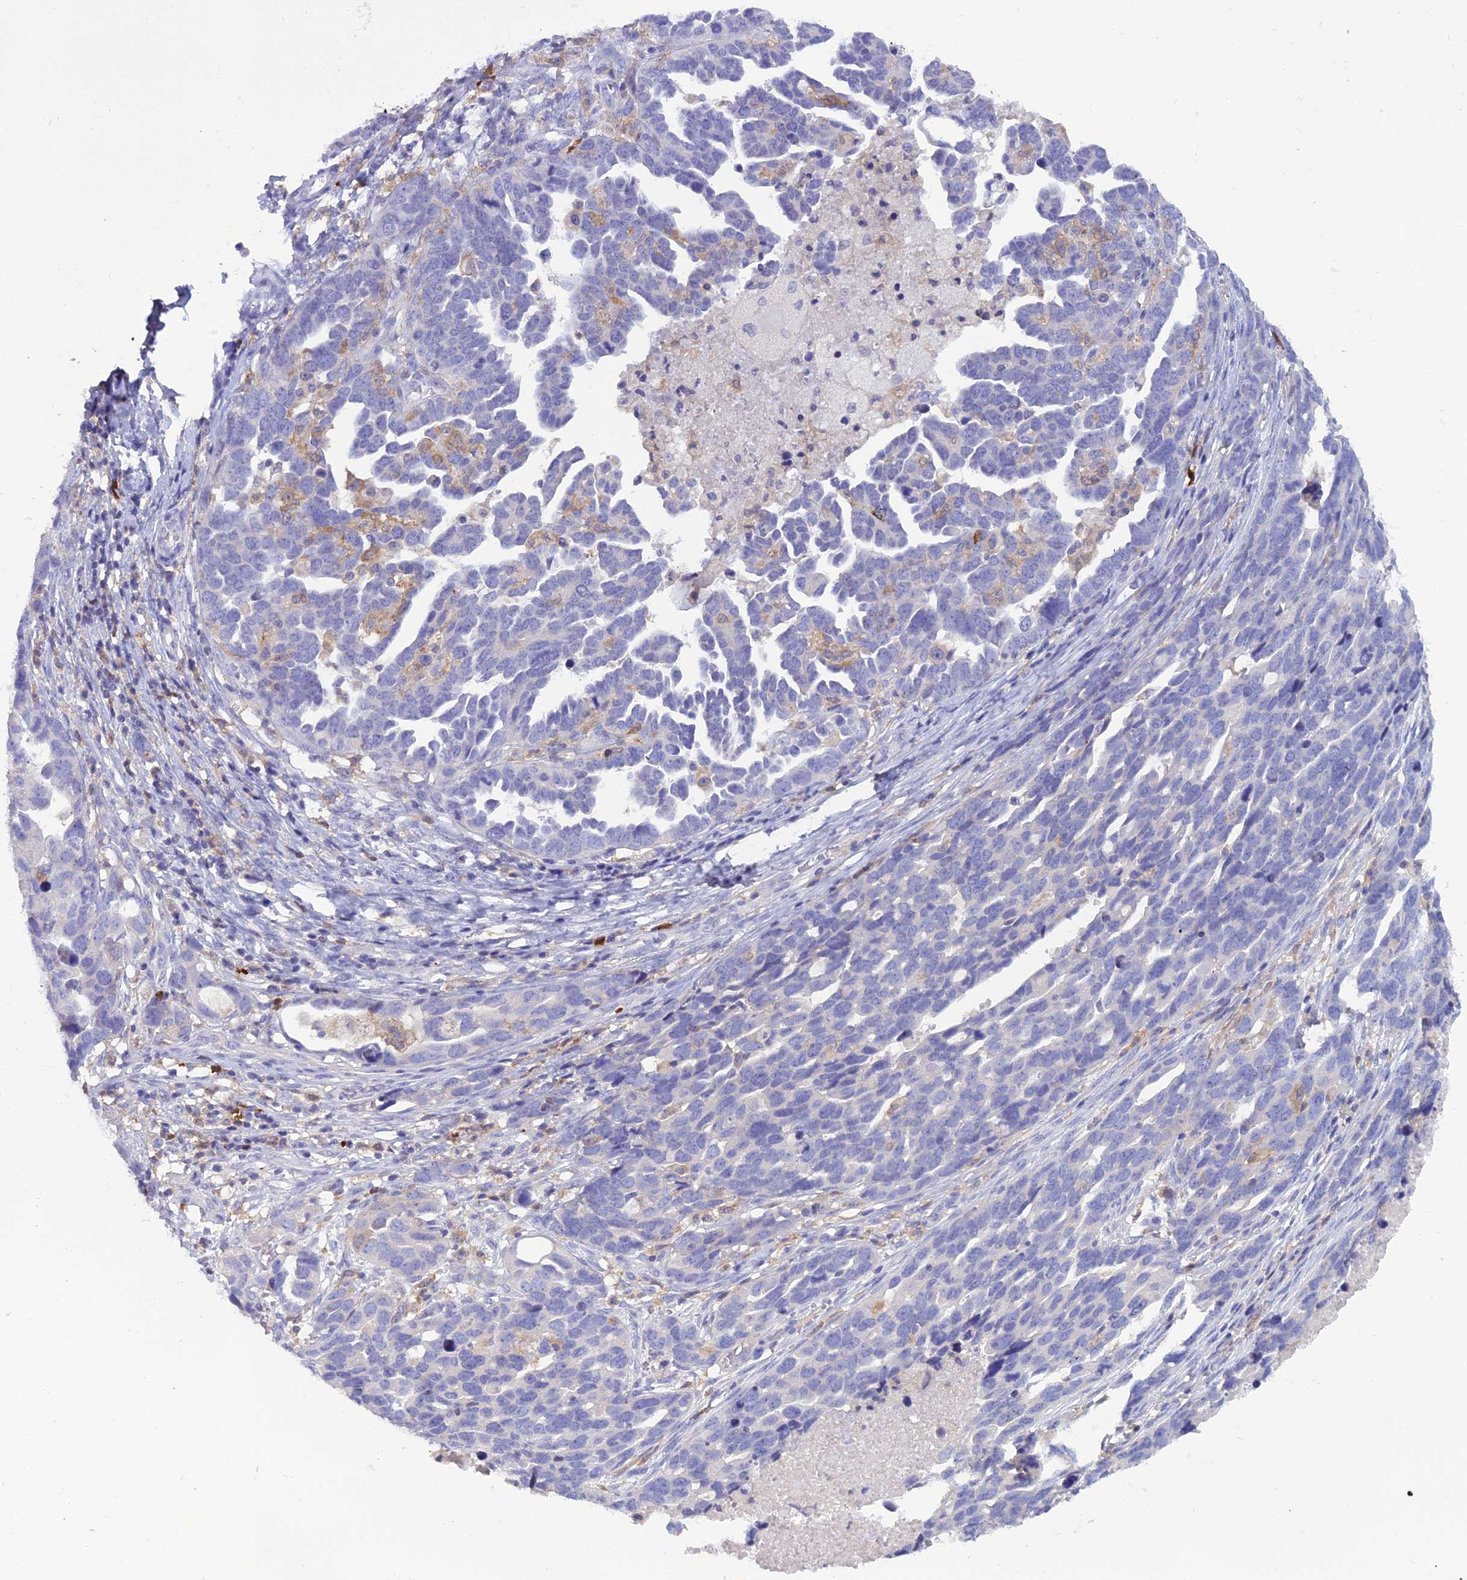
{"staining": {"intensity": "negative", "quantity": "none", "location": "none"}, "tissue": "ovarian cancer", "cell_type": "Tumor cells", "image_type": "cancer", "snomed": [{"axis": "morphology", "description": "Cystadenocarcinoma, serous, NOS"}, {"axis": "topography", "description": "Ovary"}], "caption": "Tumor cells show no significant protein expression in ovarian serous cystadenocarcinoma.", "gene": "BLNK", "patient": {"sex": "female", "age": 54}}